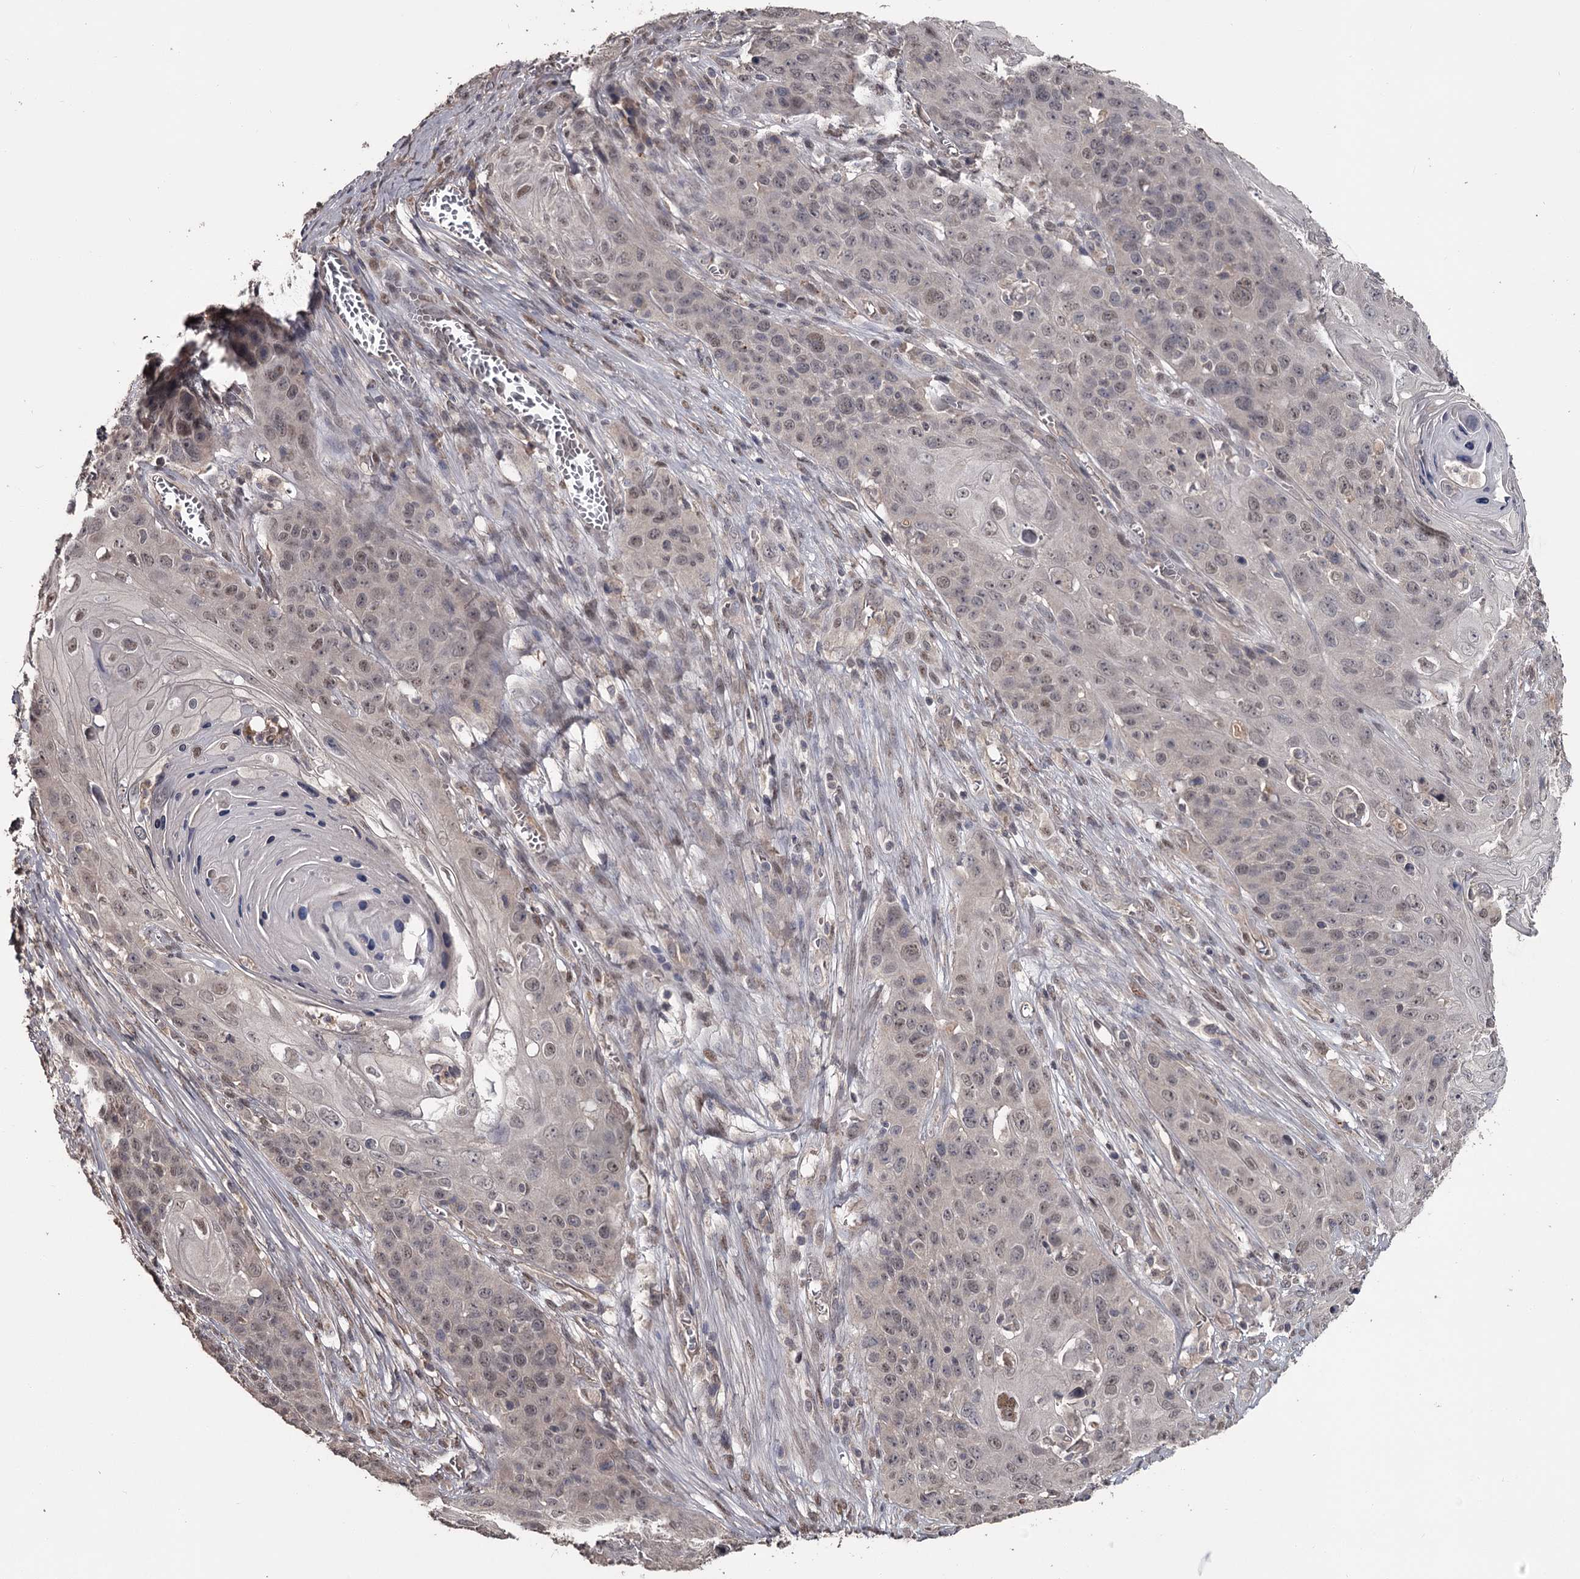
{"staining": {"intensity": "weak", "quantity": "25%-75%", "location": "nuclear"}, "tissue": "skin cancer", "cell_type": "Tumor cells", "image_type": "cancer", "snomed": [{"axis": "morphology", "description": "Squamous cell carcinoma, NOS"}, {"axis": "topography", "description": "Skin"}], "caption": "High-magnification brightfield microscopy of skin cancer stained with DAB (3,3'-diaminobenzidine) (brown) and counterstained with hematoxylin (blue). tumor cells exhibit weak nuclear expression is present in approximately25%-75% of cells.", "gene": "PRPF40B", "patient": {"sex": "male", "age": 55}}